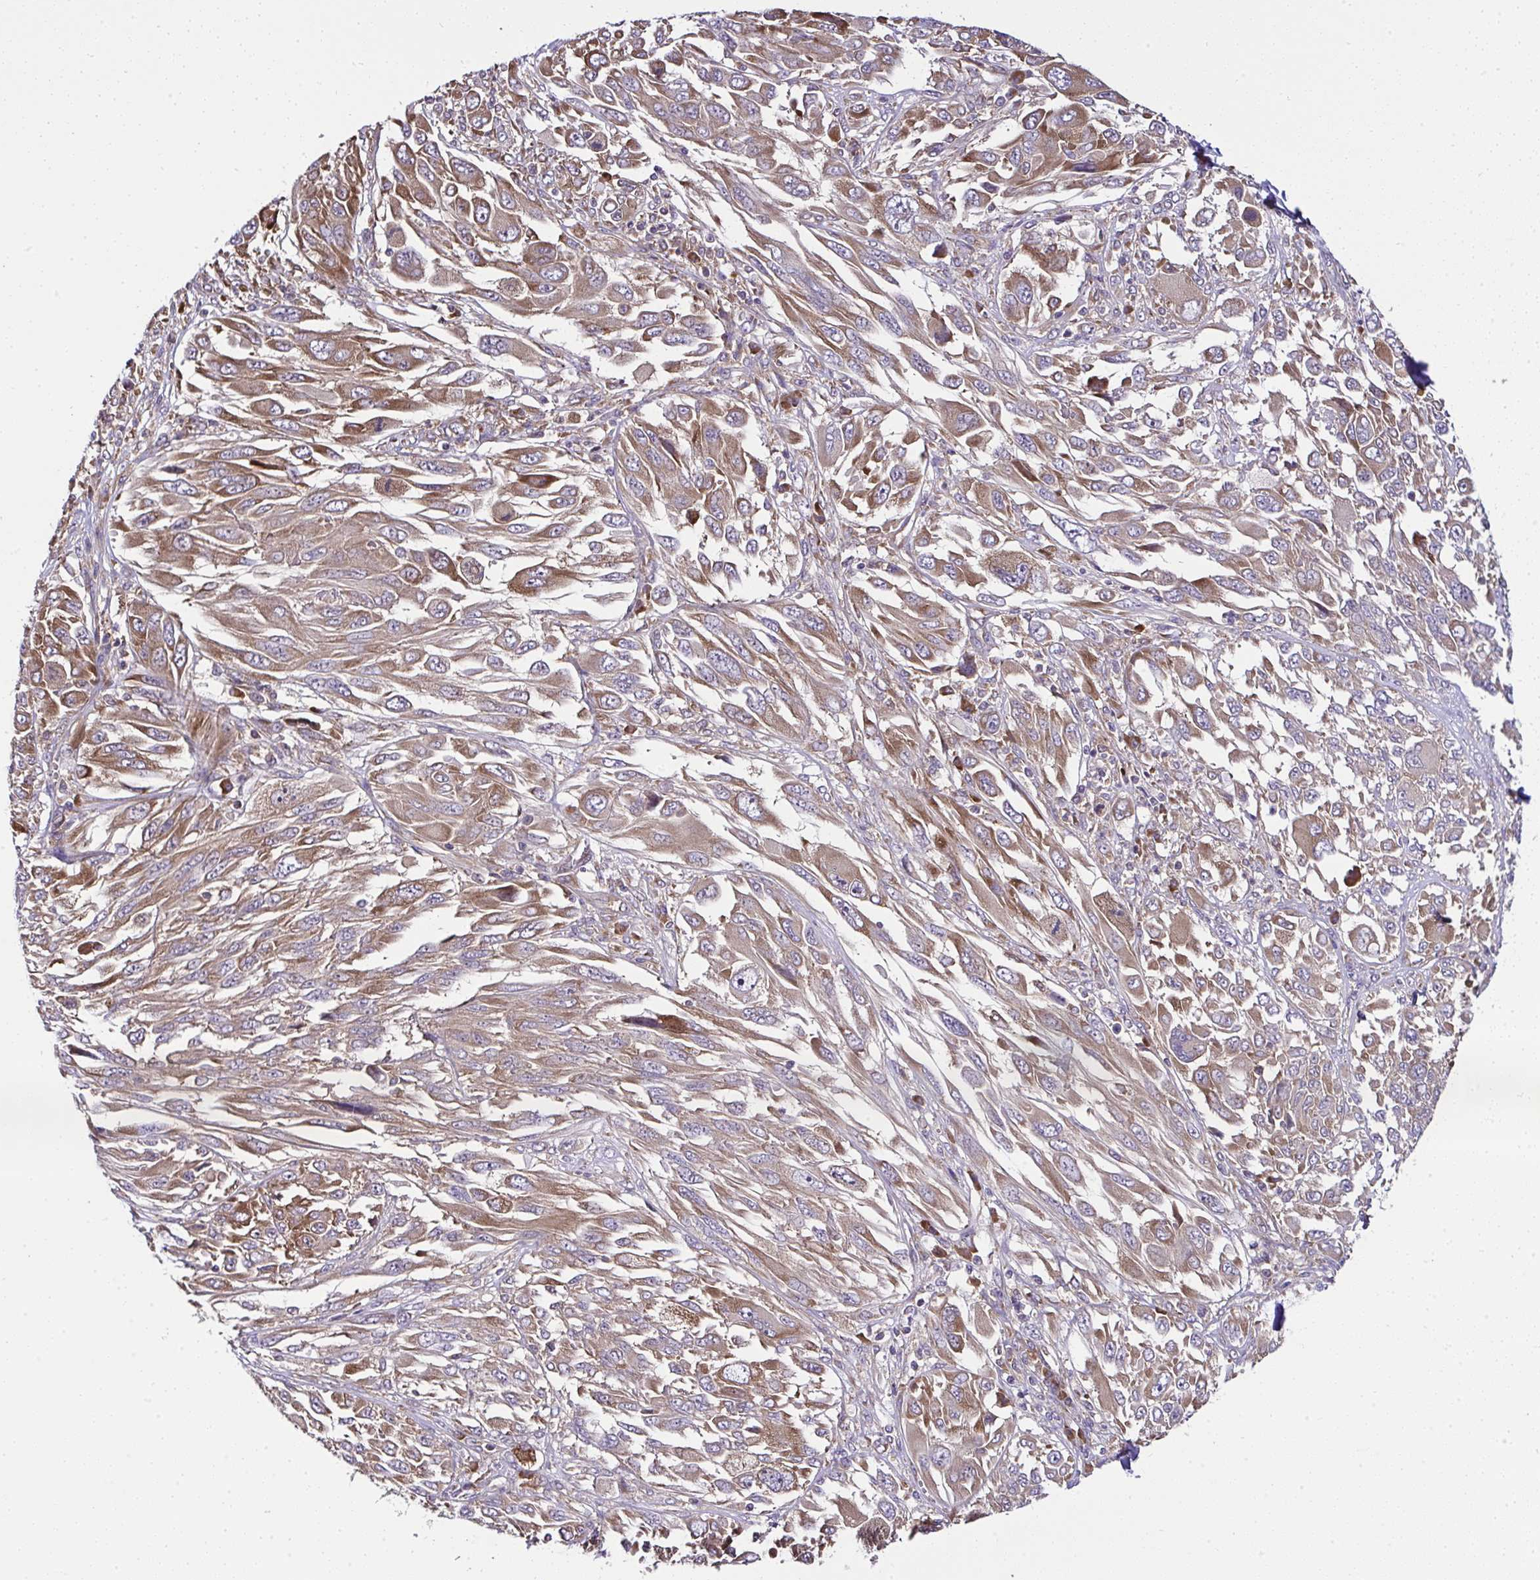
{"staining": {"intensity": "moderate", "quantity": ">75%", "location": "cytoplasmic/membranous"}, "tissue": "melanoma", "cell_type": "Tumor cells", "image_type": "cancer", "snomed": [{"axis": "morphology", "description": "Malignant melanoma, NOS"}, {"axis": "topography", "description": "Skin"}], "caption": "There is medium levels of moderate cytoplasmic/membranous staining in tumor cells of melanoma, as demonstrated by immunohistochemical staining (brown color).", "gene": "RPS7", "patient": {"sex": "female", "age": 91}}